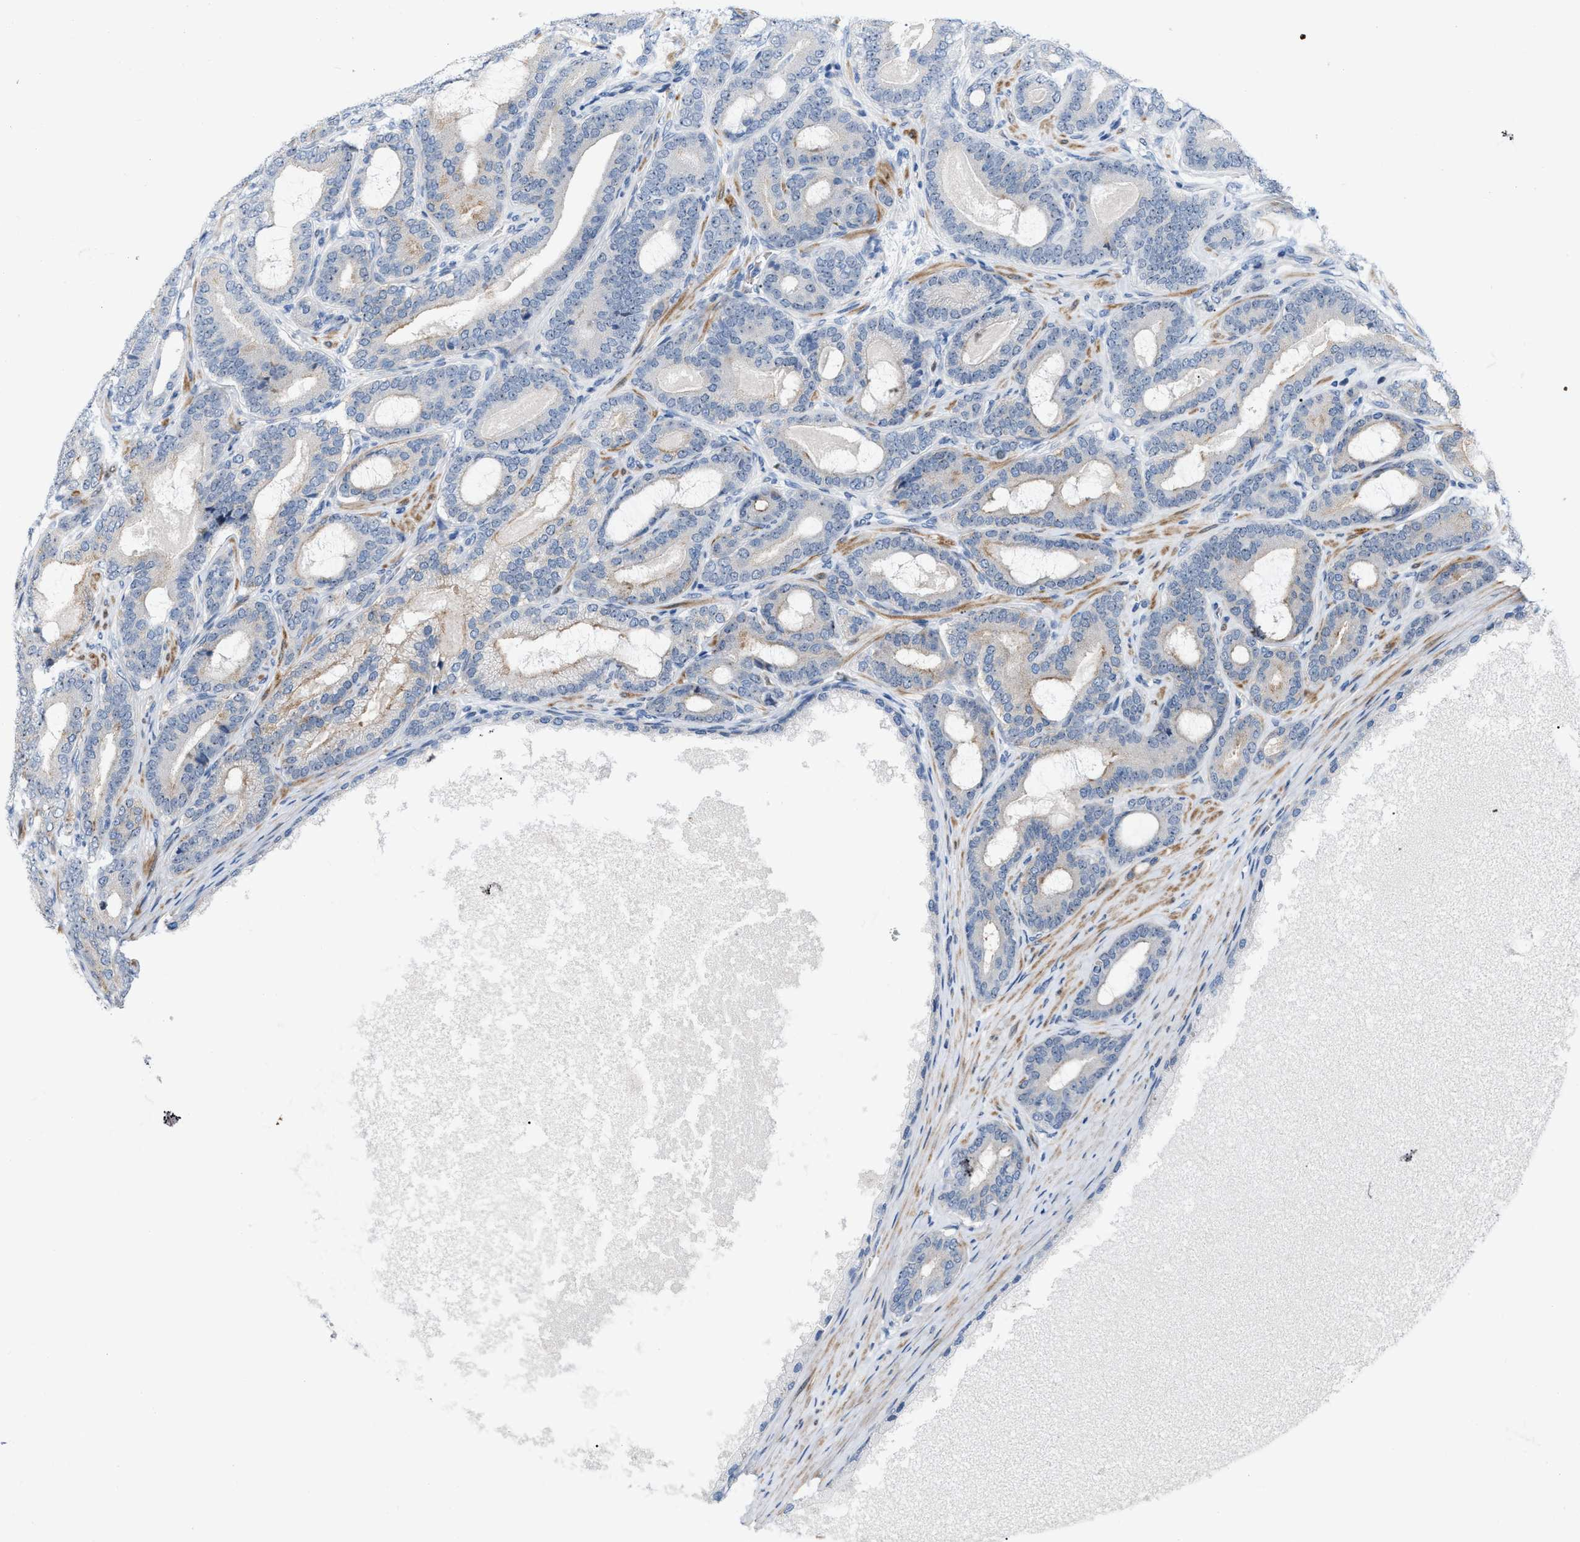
{"staining": {"intensity": "weak", "quantity": "<25%", "location": "nuclear"}, "tissue": "prostate cancer", "cell_type": "Tumor cells", "image_type": "cancer", "snomed": [{"axis": "morphology", "description": "Adenocarcinoma, High grade"}, {"axis": "topography", "description": "Prostate"}], "caption": "The immunohistochemistry micrograph has no significant staining in tumor cells of prostate cancer tissue.", "gene": "POLR1F", "patient": {"sex": "male", "age": 60}}